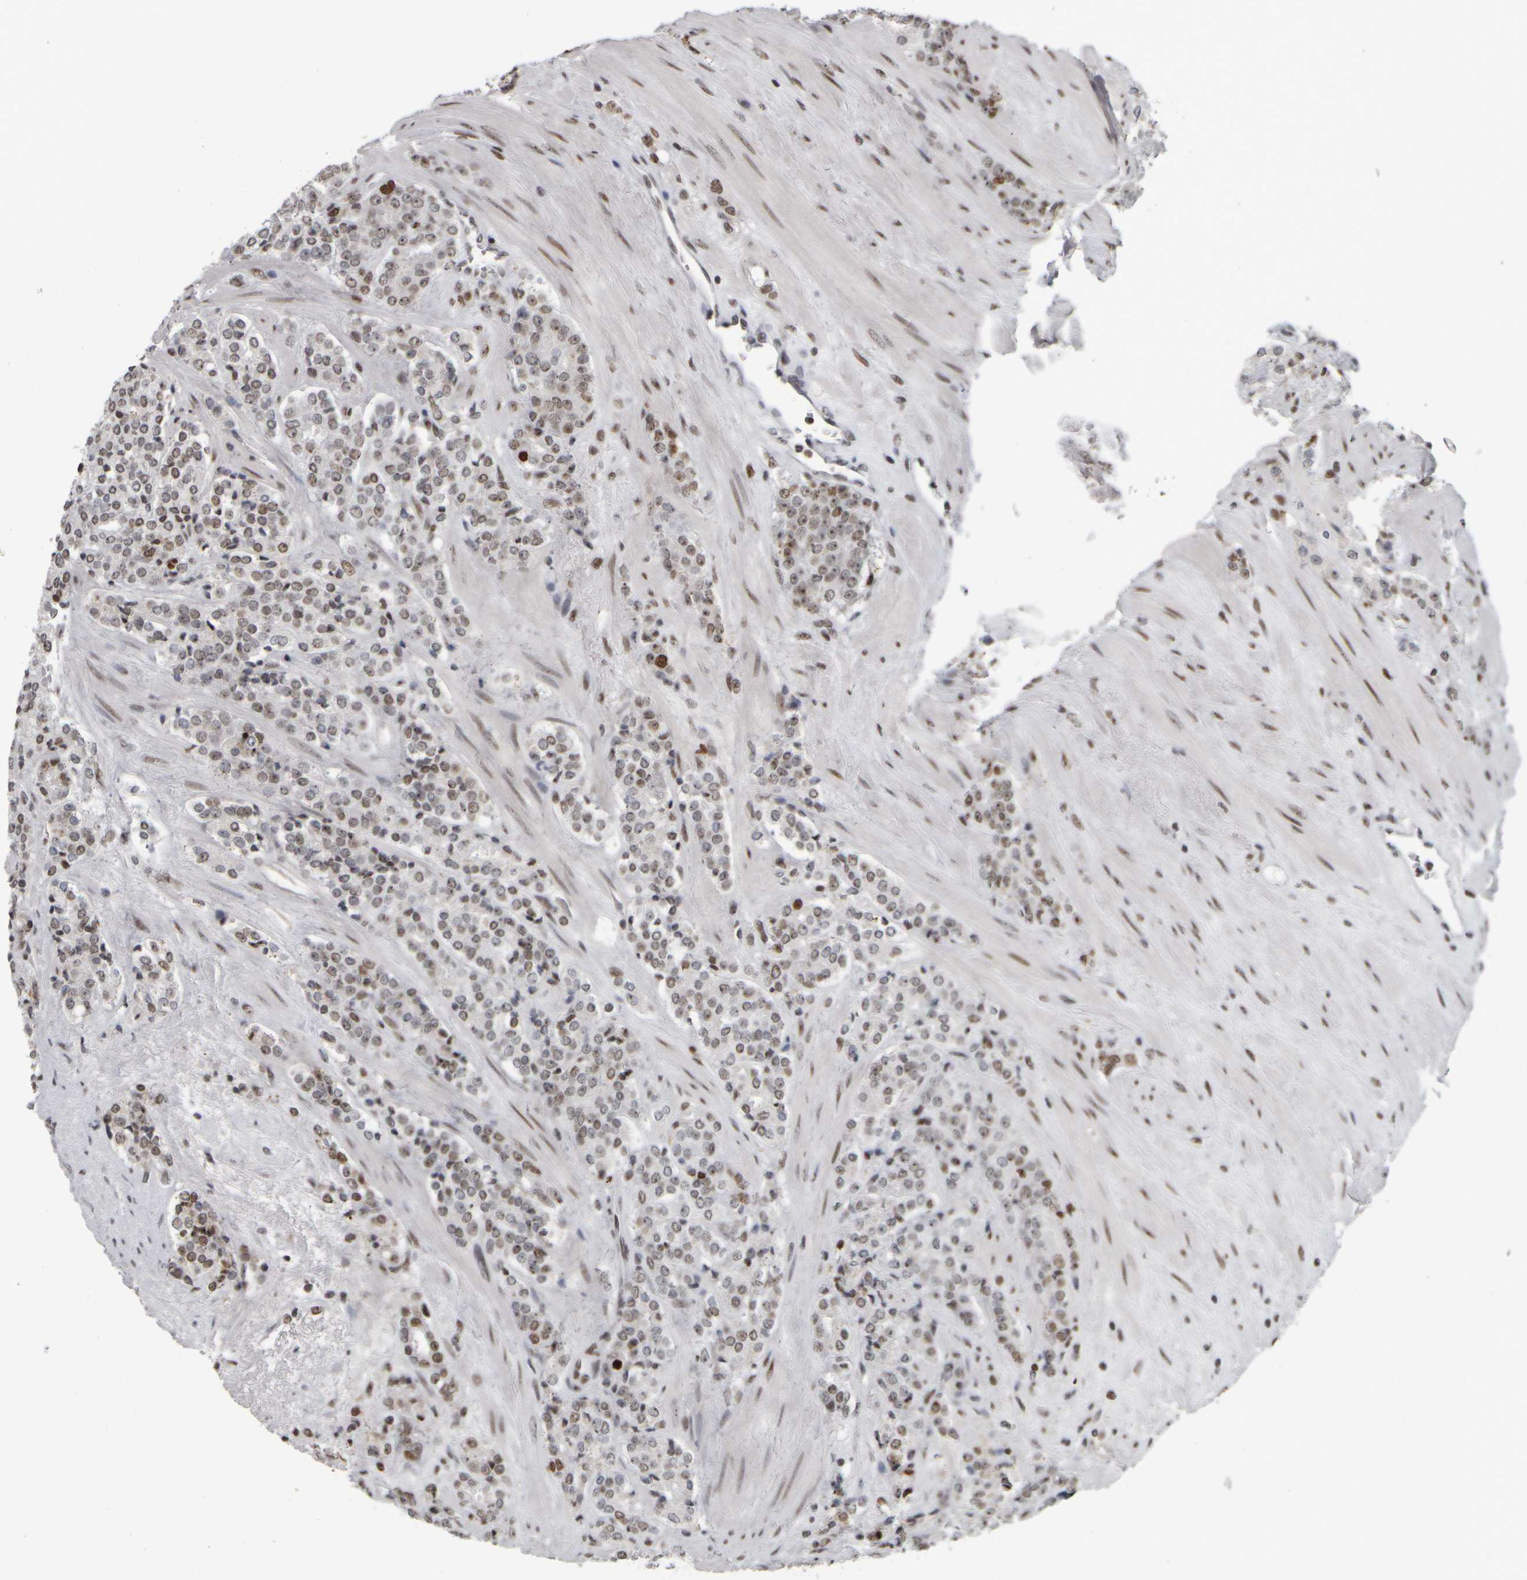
{"staining": {"intensity": "weak", "quantity": ">75%", "location": "nuclear"}, "tissue": "prostate cancer", "cell_type": "Tumor cells", "image_type": "cancer", "snomed": [{"axis": "morphology", "description": "Adenocarcinoma, High grade"}, {"axis": "topography", "description": "Prostate"}], "caption": "The immunohistochemical stain highlights weak nuclear expression in tumor cells of prostate adenocarcinoma (high-grade) tissue.", "gene": "TOP2B", "patient": {"sex": "male", "age": 71}}